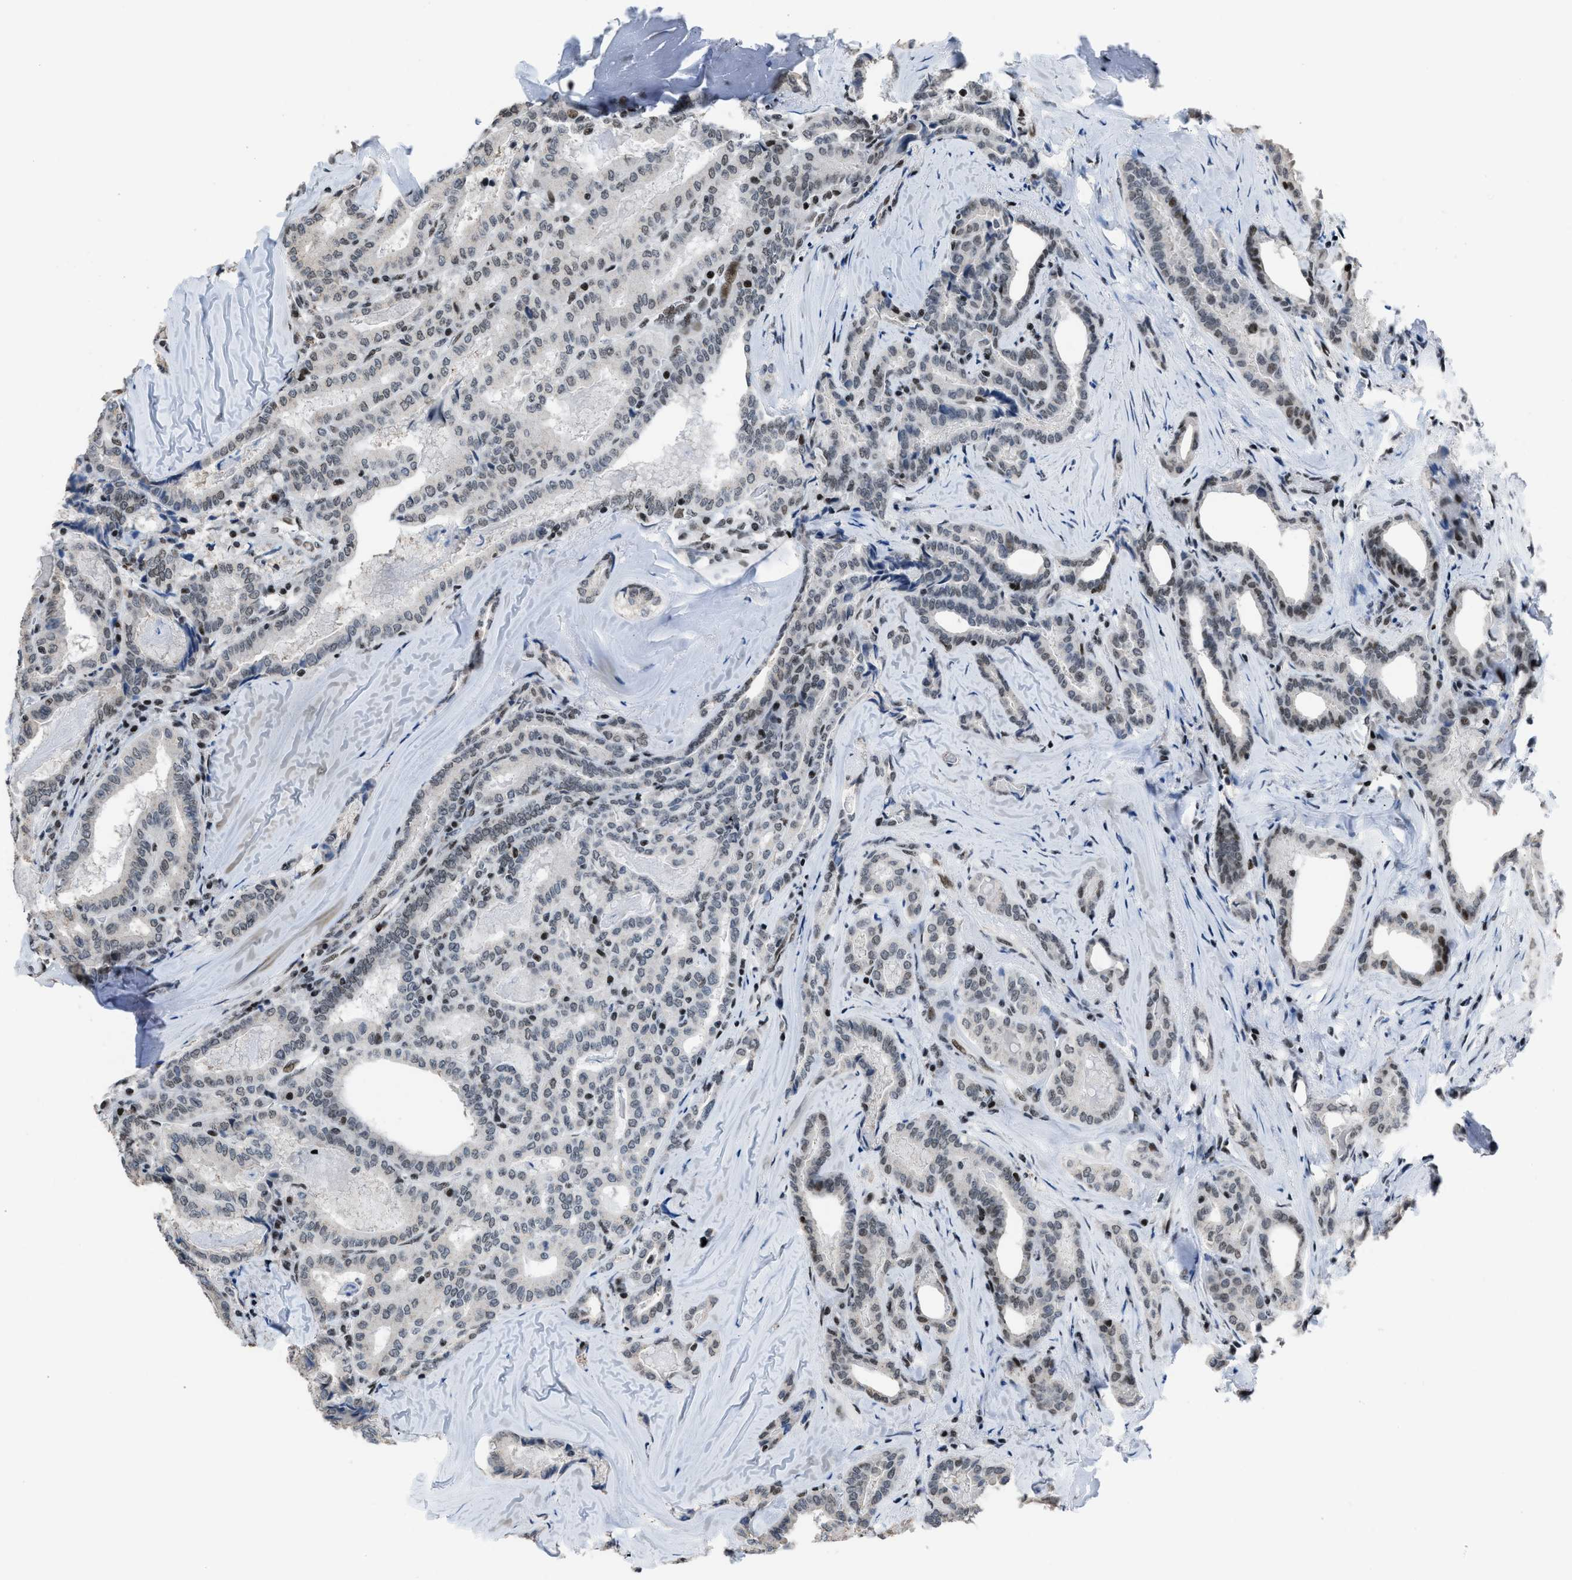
{"staining": {"intensity": "moderate", "quantity": "<25%", "location": "nuclear"}, "tissue": "thyroid cancer", "cell_type": "Tumor cells", "image_type": "cancer", "snomed": [{"axis": "morphology", "description": "Papillary adenocarcinoma, NOS"}, {"axis": "topography", "description": "Thyroid gland"}], "caption": "Moderate nuclear positivity for a protein is seen in about <25% of tumor cells of thyroid cancer using immunohistochemistry.", "gene": "TERF2IP", "patient": {"sex": "female", "age": 42}}